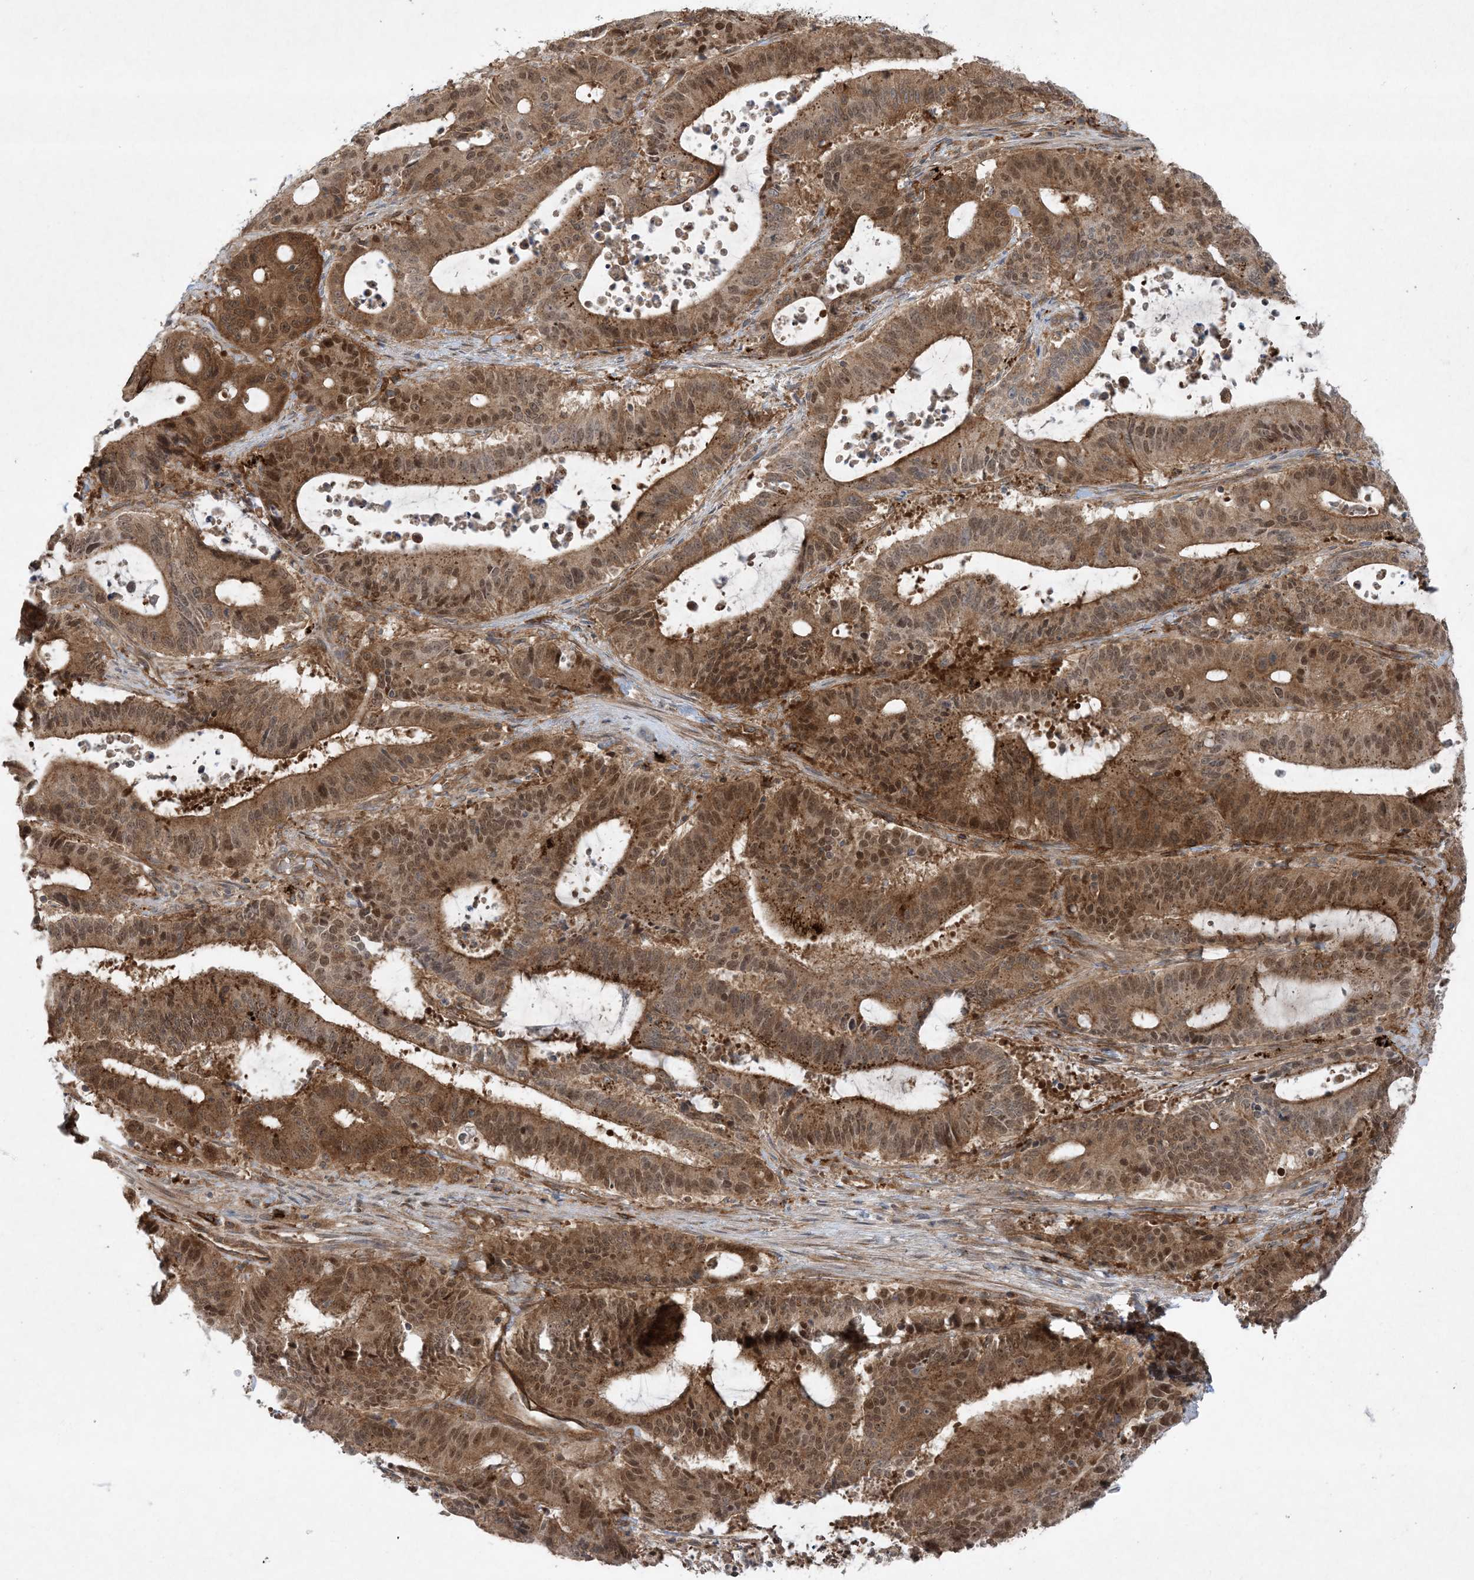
{"staining": {"intensity": "moderate", "quantity": ">75%", "location": "cytoplasmic/membranous,nuclear"}, "tissue": "liver cancer", "cell_type": "Tumor cells", "image_type": "cancer", "snomed": [{"axis": "morphology", "description": "Normal tissue, NOS"}, {"axis": "morphology", "description": "Cholangiocarcinoma"}, {"axis": "topography", "description": "Liver"}, {"axis": "topography", "description": "Peripheral nerve tissue"}], "caption": "DAB (3,3'-diaminobenzidine) immunohistochemical staining of human liver cancer exhibits moderate cytoplasmic/membranous and nuclear protein staining in approximately >75% of tumor cells. (Stains: DAB in brown, nuclei in blue, Microscopy: brightfield microscopy at high magnification).", "gene": "STAM2", "patient": {"sex": "female", "age": 73}}